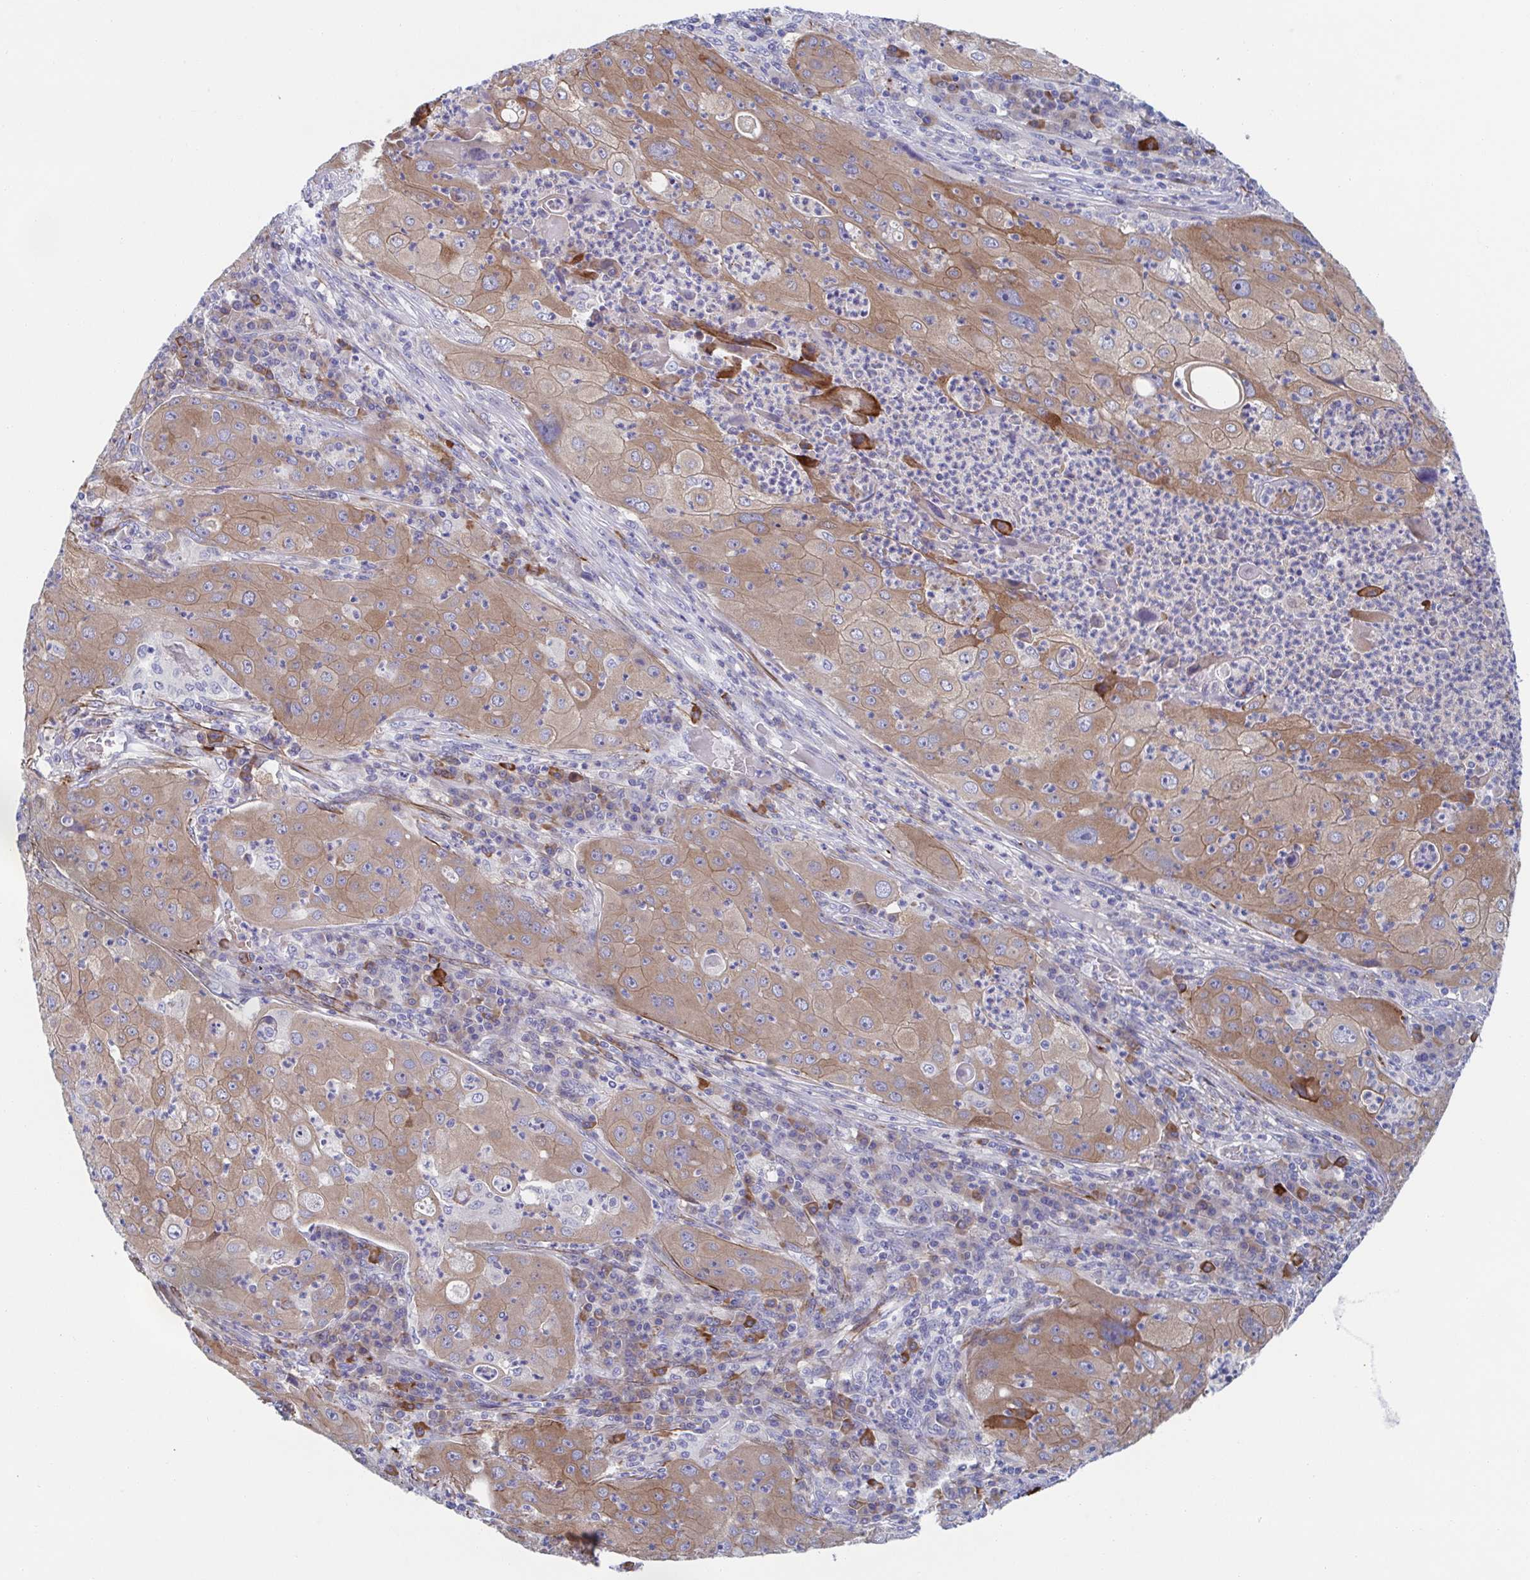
{"staining": {"intensity": "moderate", "quantity": ">75%", "location": "cytoplasmic/membranous"}, "tissue": "lung cancer", "cell_type": "Tumor cells", "image_type": "cancer", "snomed": [{"axis": "morphology", "description": "Squamous cell carcinoma, NOS"}, {"axis": "topography", "description": "Lung"}], "caption": "The image demonstrates a brown stain indicating the presence of a protein in the cytoplasmic/membranous of tumor cells in lung squamous cell carcinoma.", "gene": "KLC3", "patient": {"sex": "female", "age": 59}}